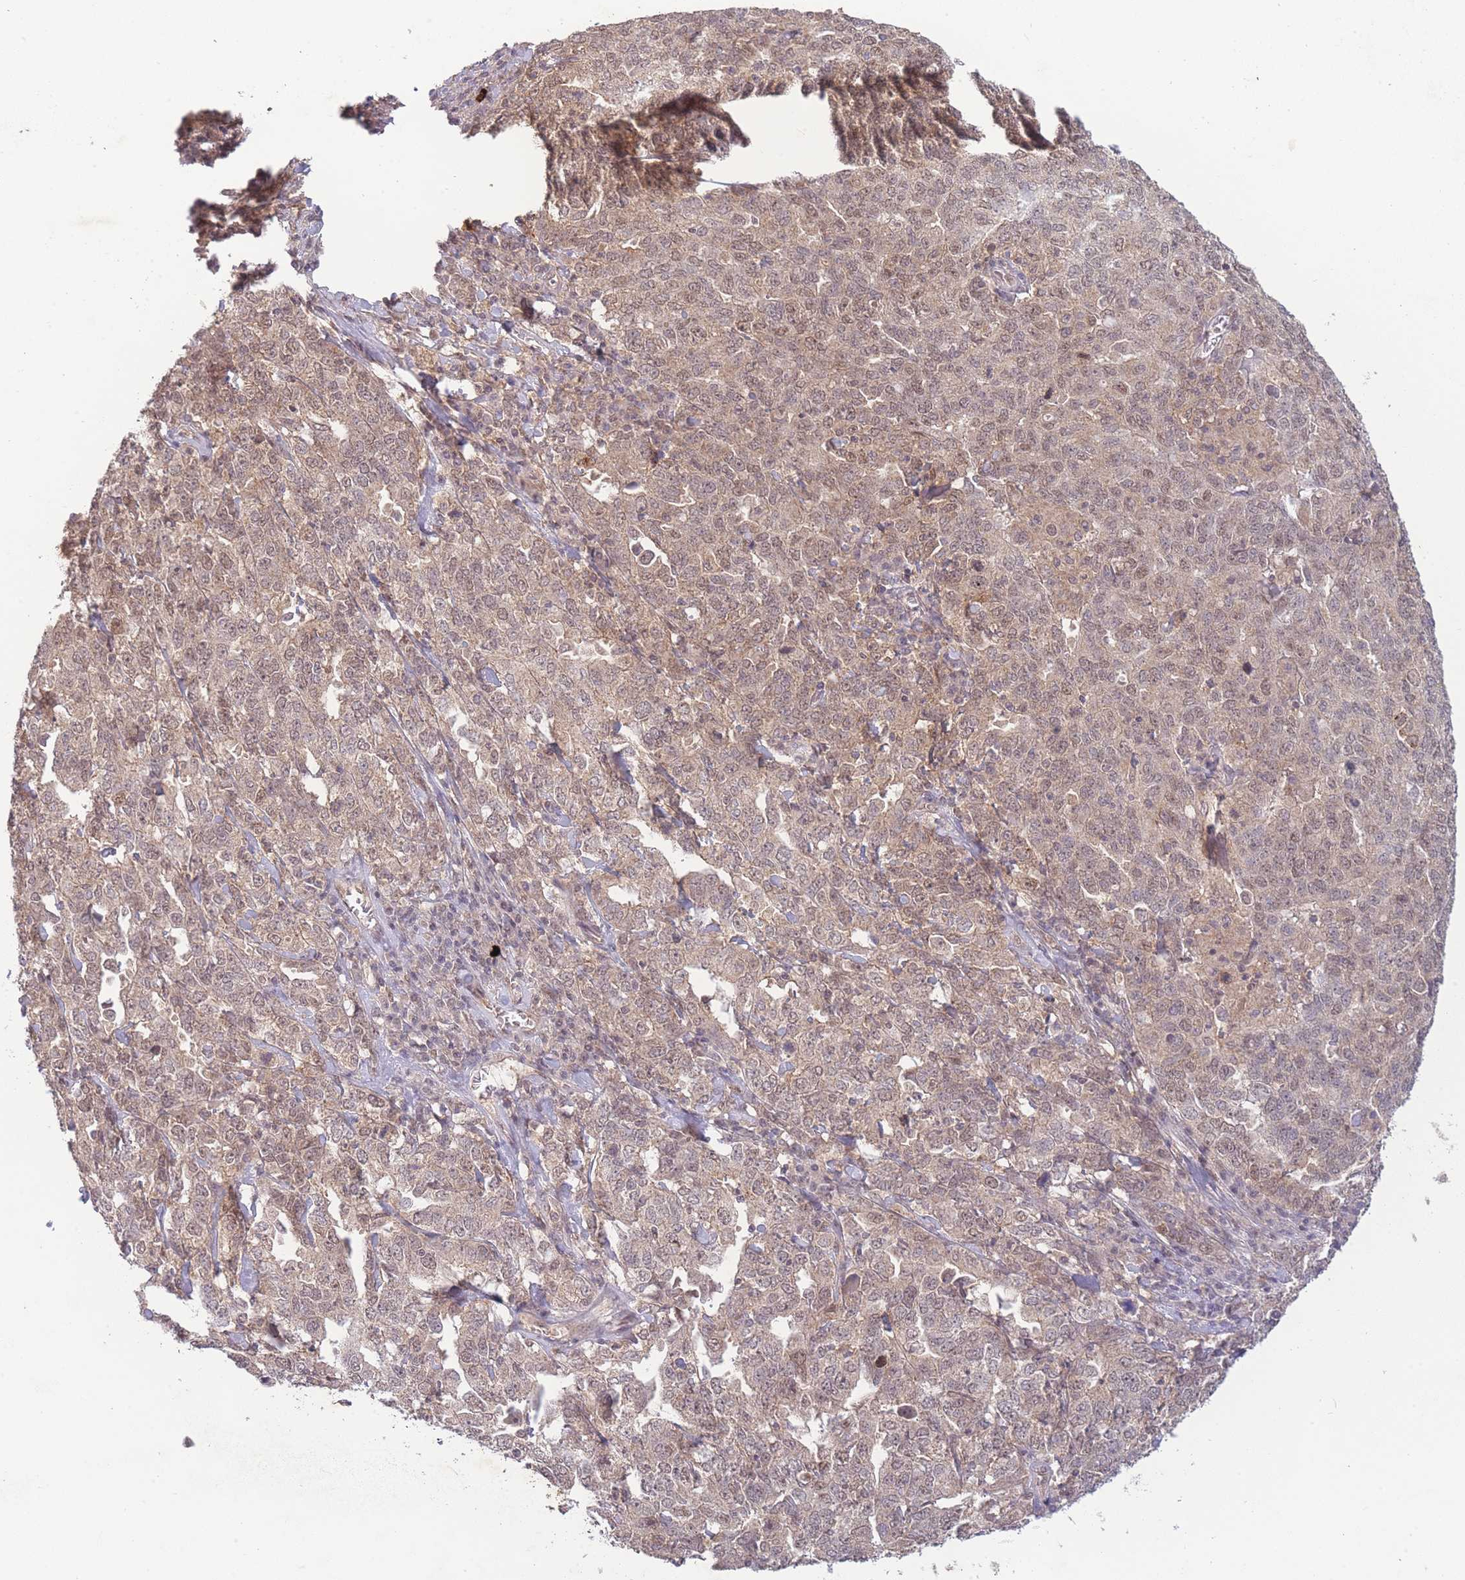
{"staining": {"intensity": "weak", "quantity": ">75%", "location": "cytoplasmic/membranous,nuclear"}, "tissue": "ovarian cancer", "cell_type": "Tumor cells", "image_type": "cancer", "snomed": [{"axis": "morphology", "description": "Carcinoma, endometroid"}, {"axis": "topography", "description": "Ovary"}], "caption": "This is an image of immunohistochemistry staining of ovarian endometroid carcinoma, which shows weak expression in the cytoplasmic/membranous and nuclear of tumor cells.", "gene": "RNF144B", "patient": {"sex": "female", "age": 62}}